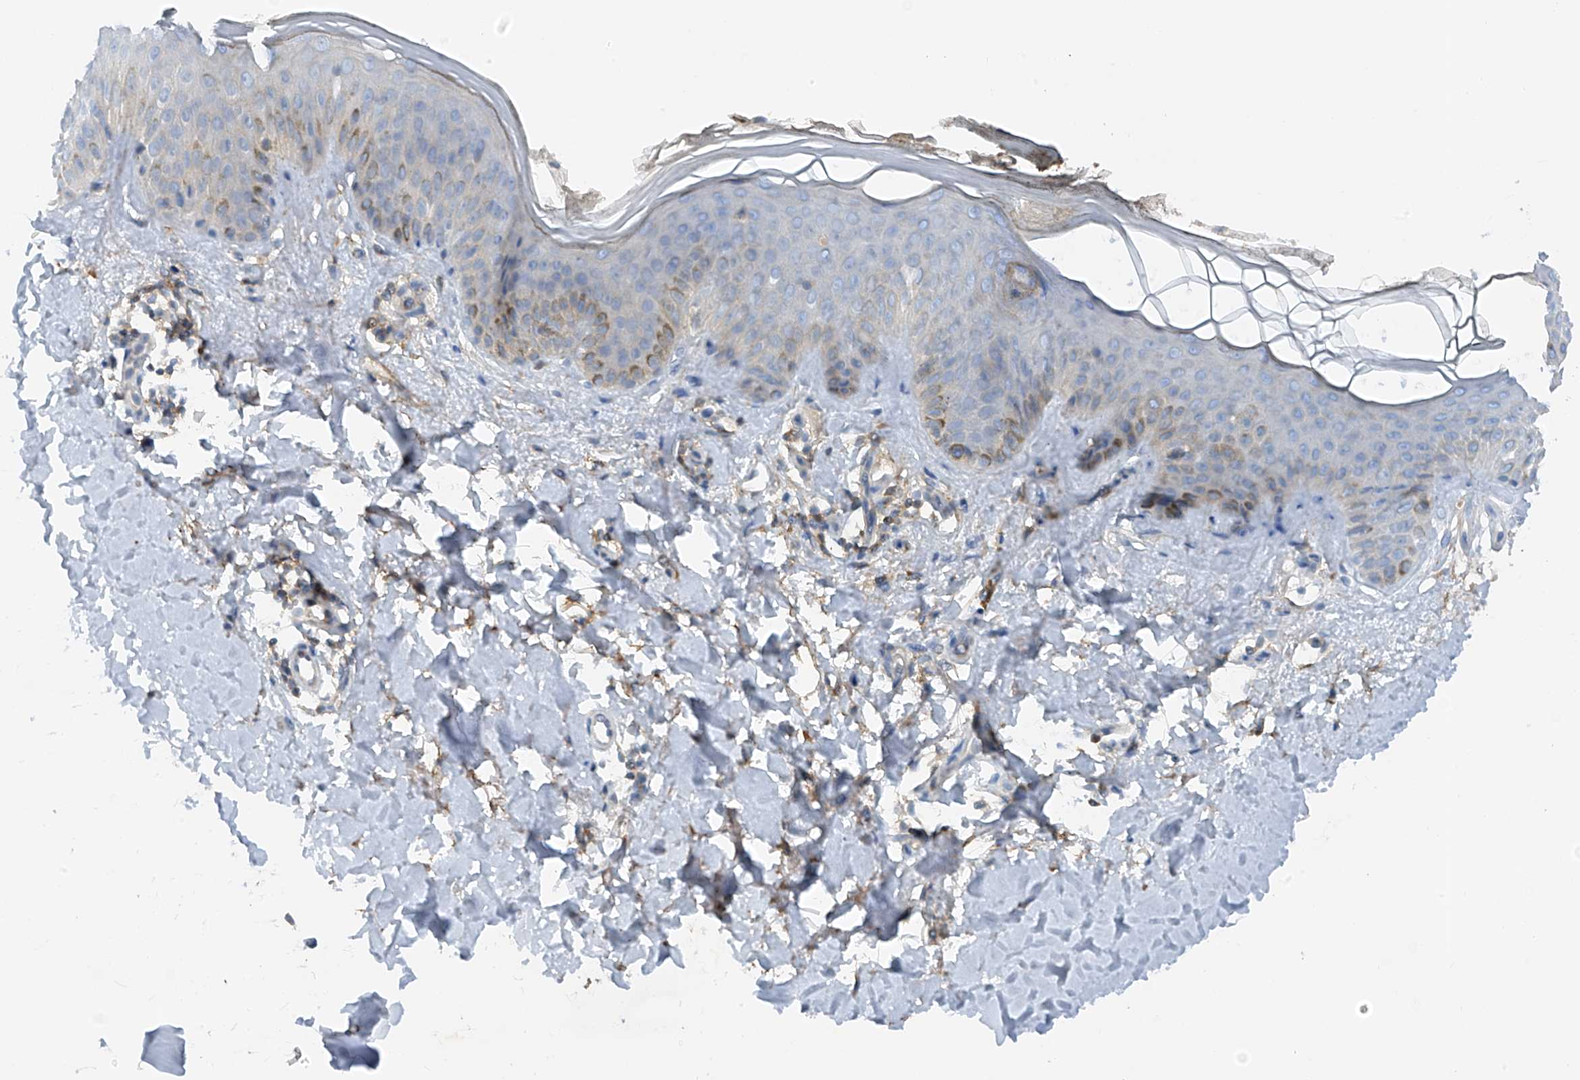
{"staining": {"intensity": "weak", "quantity": ">75%", "location": "cytoplasmic/membranous"}, "tissue": "skin", "cell_type": "Fibroblasts", "image_type": "normal", "snomed": [{"axis": "morphology", "description": "Normal tissue, NOS"}, {"axis": "topography", "description": "Skin"}], "caption": "A brown stain labels weak cytoplasmic/membranous positivity of a protein in fibroblasts of normal skin. The protein of interest is stained brown, and the nuclei are stained in blue (DAB IHC with brightfield microscopy, high magnification).", "gene": "NALCN", "patient": {"sex": "female", "age": 64}}